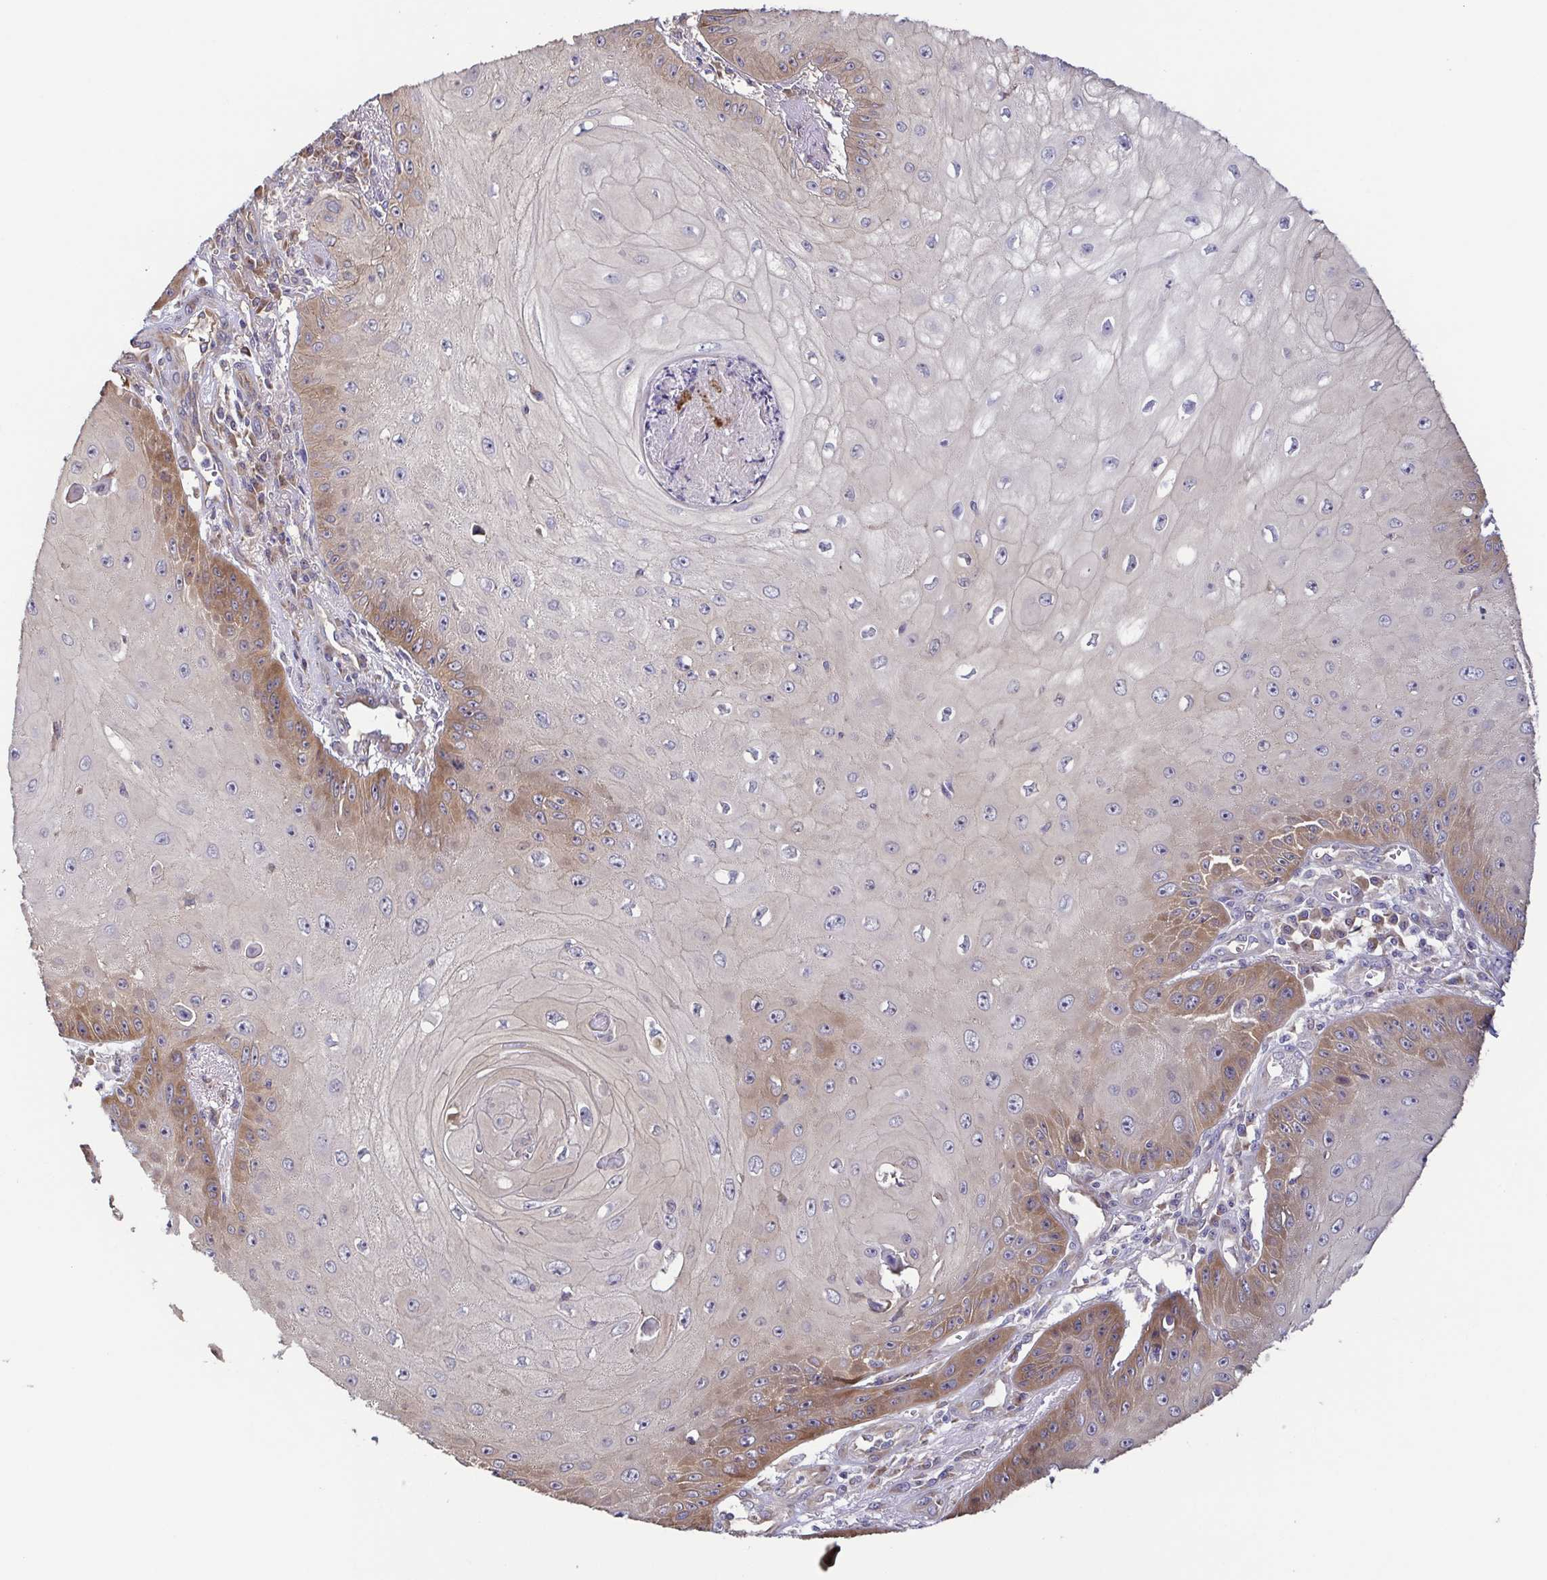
{"staining": {"intensity": "moderate", "quantity": "<25%", "location": "cytoplasmic/membranous"}, "tissue": "skin cancer", "cell_type": "Tumor cells", "image_type": "cancer", "snomed": [{"axis": "morphology", "description": "Squamous cell carcinoma, NOS"}, {"axis": "topography", "description": "Skin"}], "caption": "Immunohistochemical staining of human skin squamous cell carcinoma demonstrates low levels of moderate cytoplasmic/membranous expression in about <25% of tumor cells. (DAB (3,3'-diaminobenzidine) IHC with brightfield microscopy, high magnification).", "gene": "EIF3D", "patient": {"sex": "male", "age": 70}}